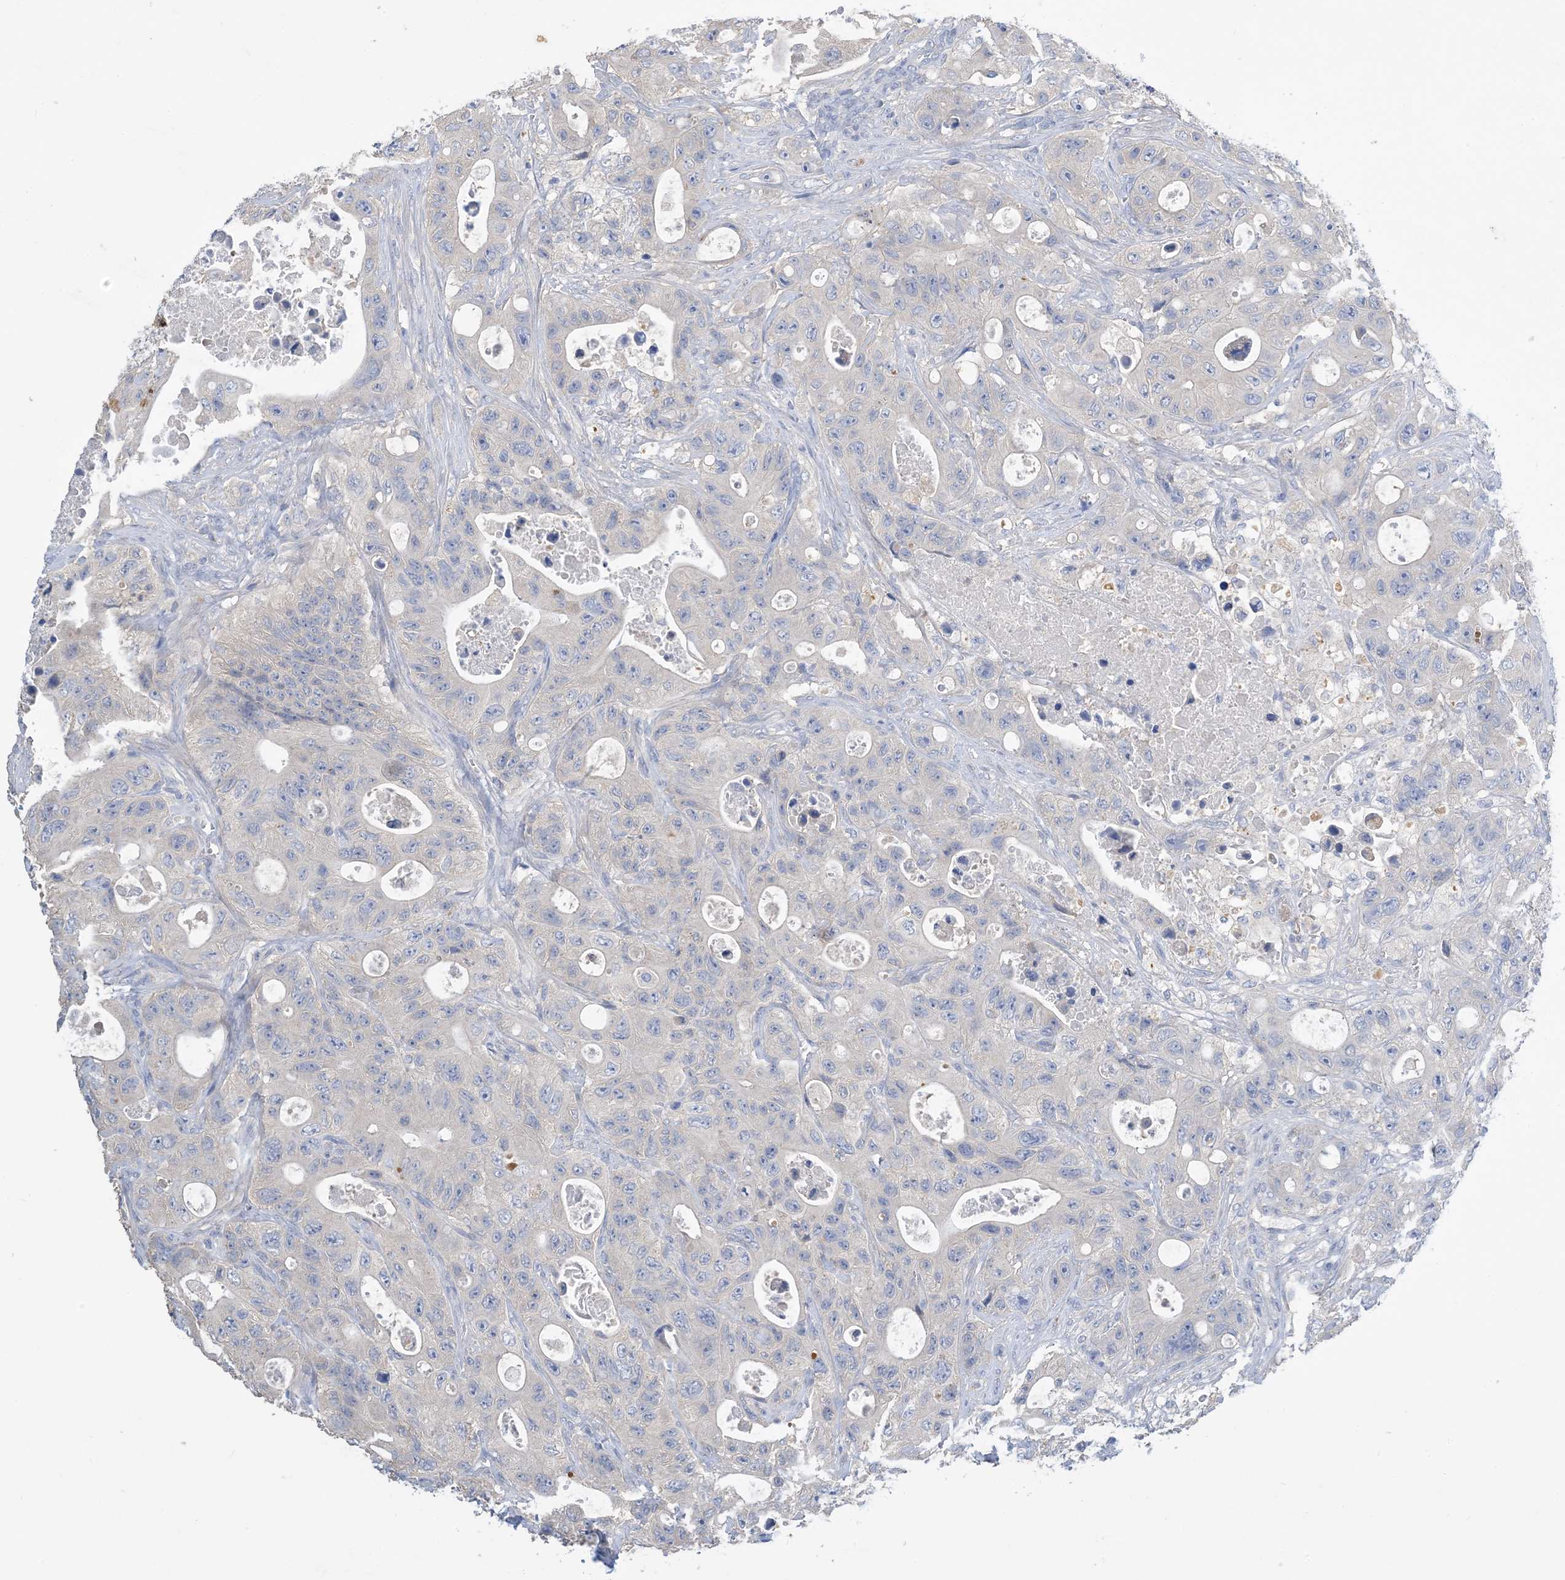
{"staining": {"intensity": "negative", "quantity": "none", "location": "none"}, "tissue": "colorectal cancer", "cell_type": "Tumor cells", "image_type": "cancer", "snomed": [{"axis": "morphology", "description": "Adenocarcinoma, NOS"}, {"axis": "topography", "description": "Colon"}], "caption": "DAB immunohistochemical staining of human adenocarcinoma (colorectal) exhibits no significant expression in tumor cells.", "gene": "KPRP", "patient": {"sex": "female", "age": 46}}